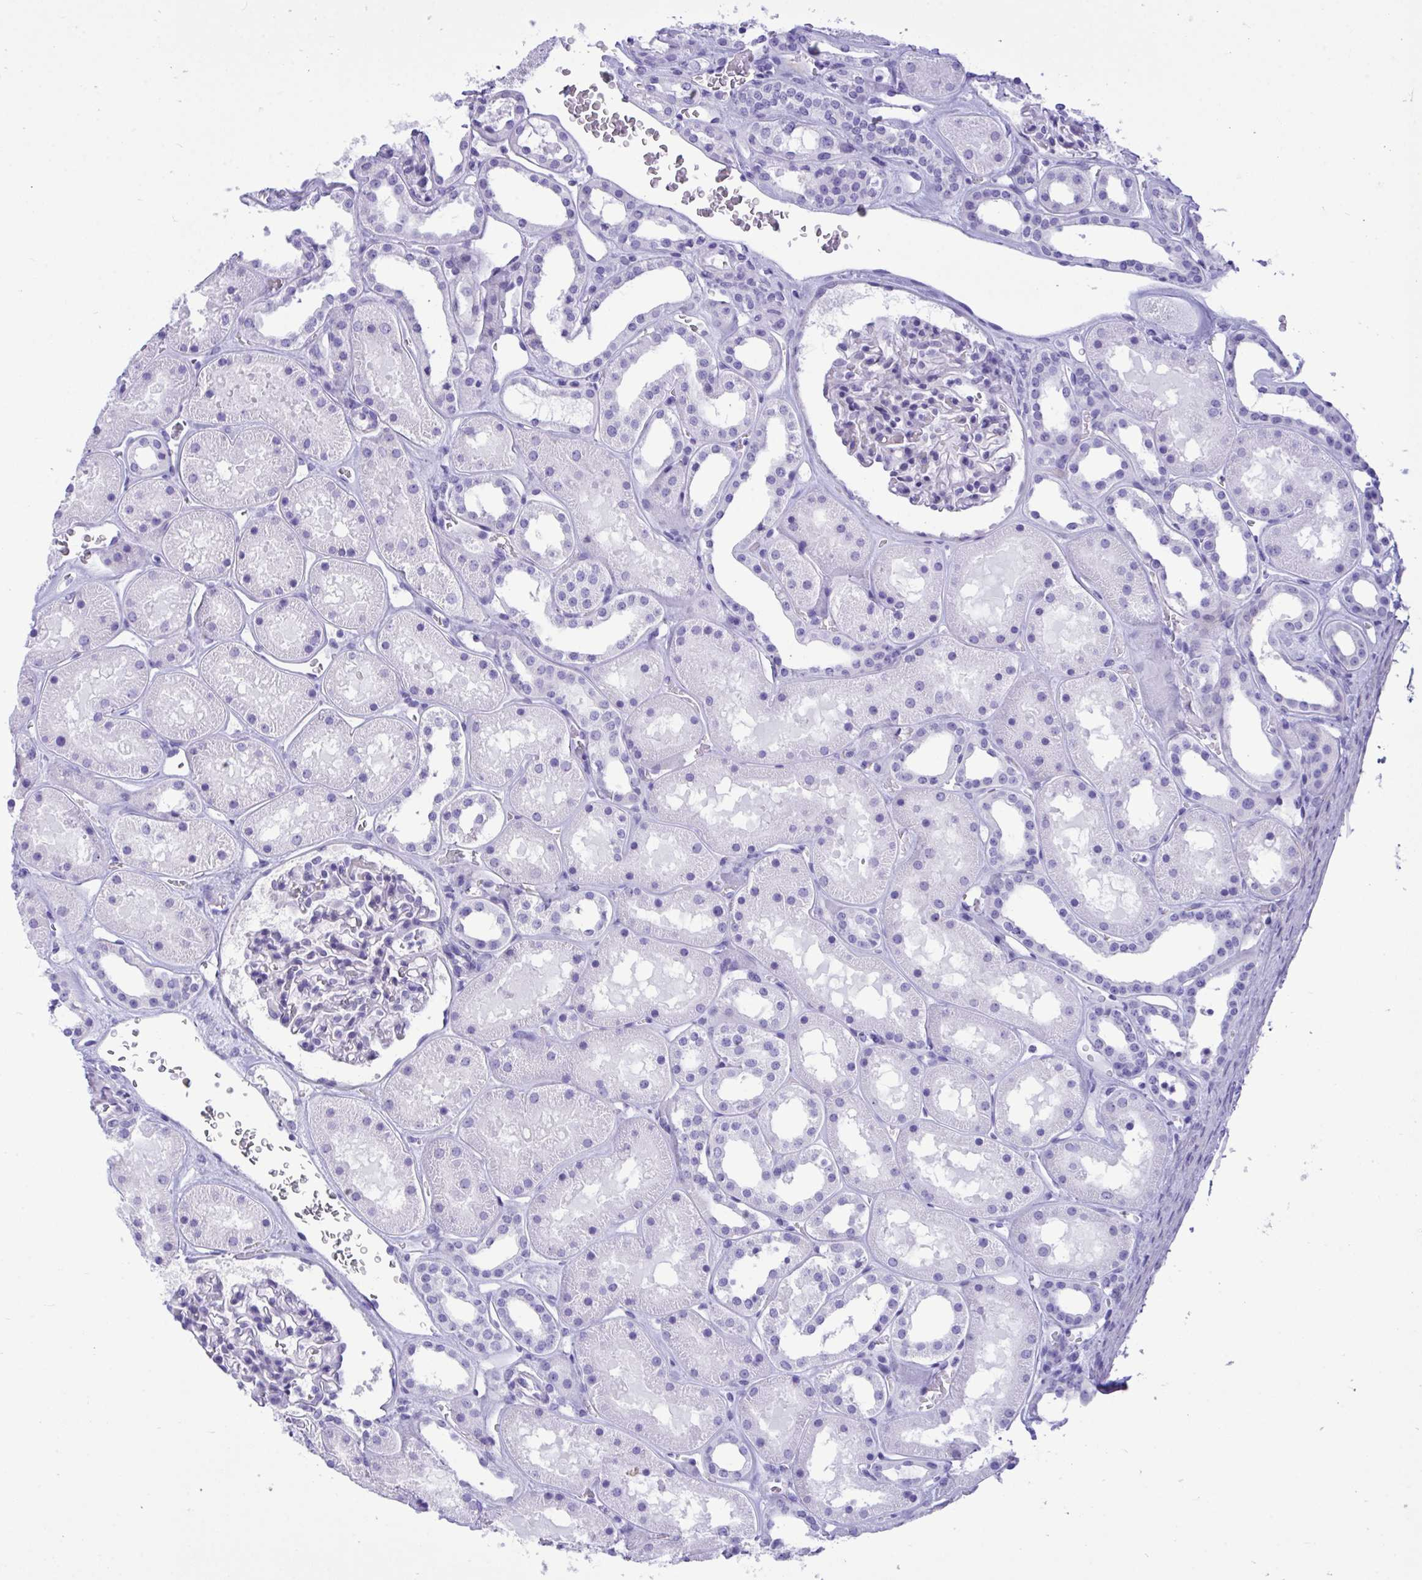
{"staining": {"intensity": "negative", "quantity": "none", "location": "none"}, "tissue": "kidney", "cell_type": "Cells in glomeruli", "image_type": "normal", "snomed": [{"axis": "morphology", "description": "Normal tissue, NOS"}, {"axis": "topography", "description": "Kidney"}], "caption": "Human kidney stained for a protein using immunohistochemistry reveals no staining in cells in glomeruli.", "gene": "BEX5", "patient": {"sex": "female", "age": 41}}